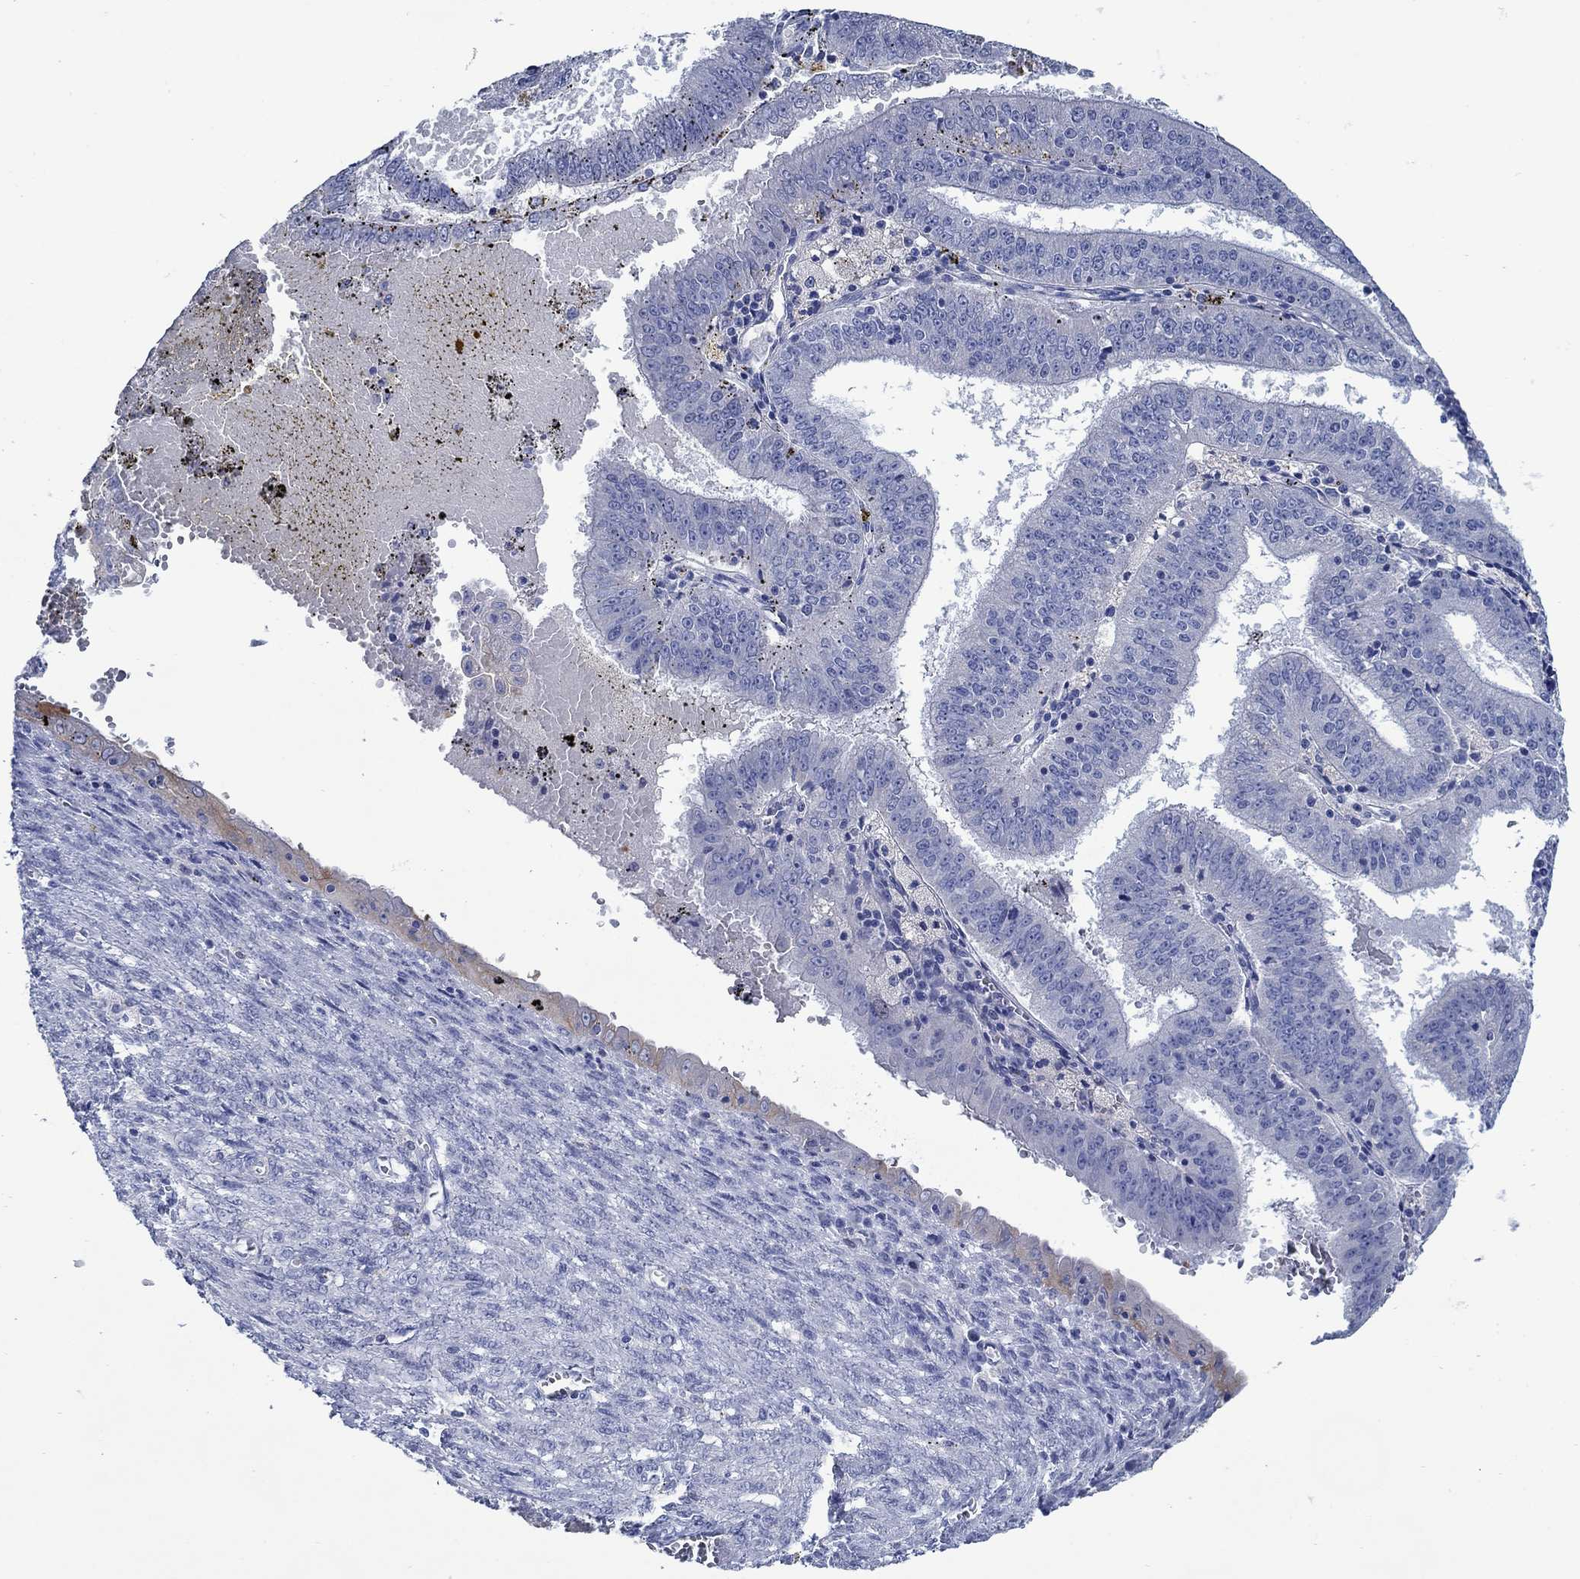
{"staining": {"intensity": "negative", "quantity": "none", "location": "none"}, "tissue": "endometrial cancer", "cell_type": "Tumor cells", "image_type": "cancer", "snomed": [{"axis": "morphology", "description": "Adenocarcinoma, NOS"}, {"axis": "topography", "description": "Endometrium"}], "caption": "The histopathology image demonstrates no significant expression in tumor cells of endometrial adenocarcinoma. Brightfield microscopy of immunohistochemistry stained with DAB (3,3'-diaminobenzidine) (brown) and hematoxylin (blue), captured at high magnification.", "gene": "TRIM16", "patient": {"sex": "female", "age": 66}}